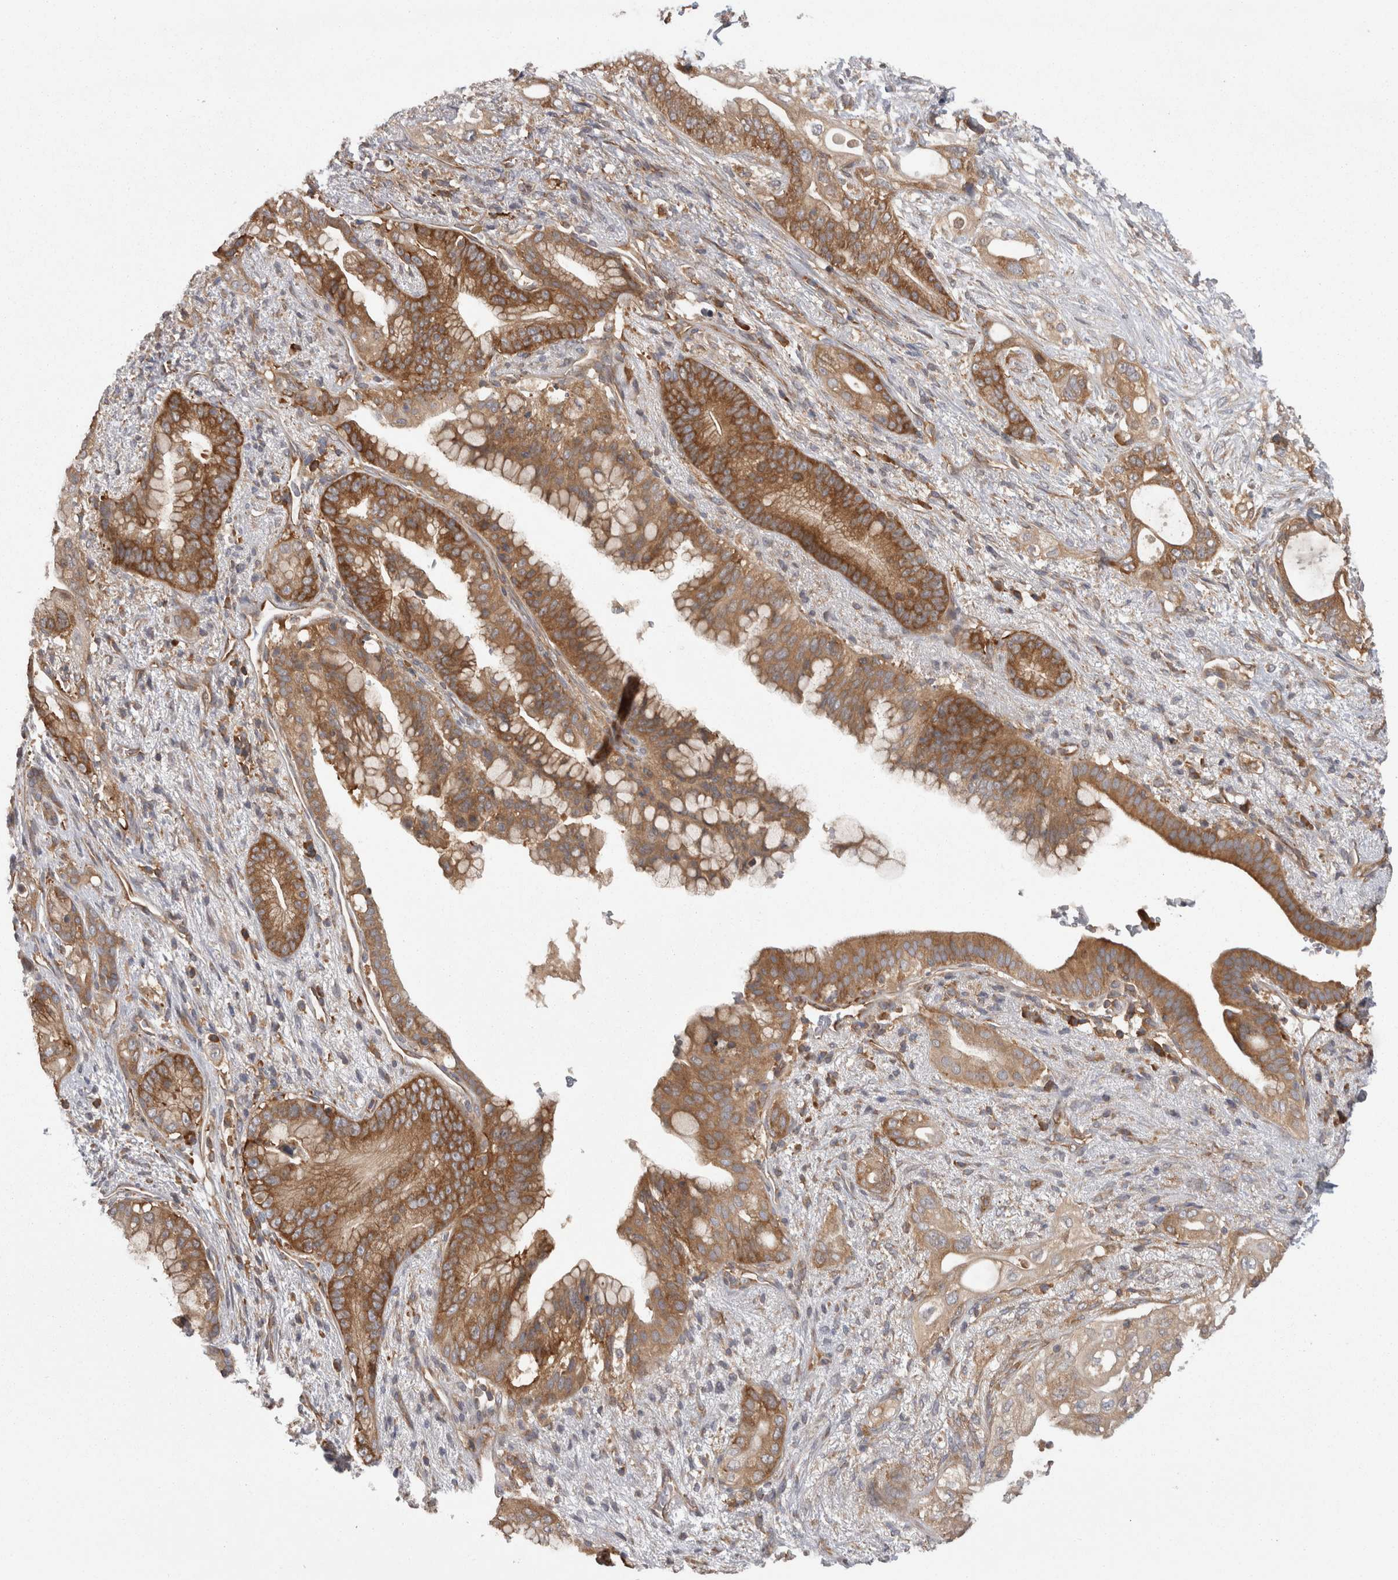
{"staining": {"intensity": "moderate", "quantity": ">75%", "location": "cytoplasmic/membranous"}, "tissue": "pancreatic cancer", "cell_type": "Tumor cells", "image_type": "cancer", "snomed": [{"axis": "morphology", "description": "Adenocarcinoma, NOS"}, {"axis": "topography", "description": "Pancreas"}], "caption": "Moderate cytoplasmic/membranous protein positivity is present in approximately >75% of tumor cells in pancreatic cancer (adenocarcinoma).", "gene": "SMCR8", "patient": {"sex": "male", "age": 53}}